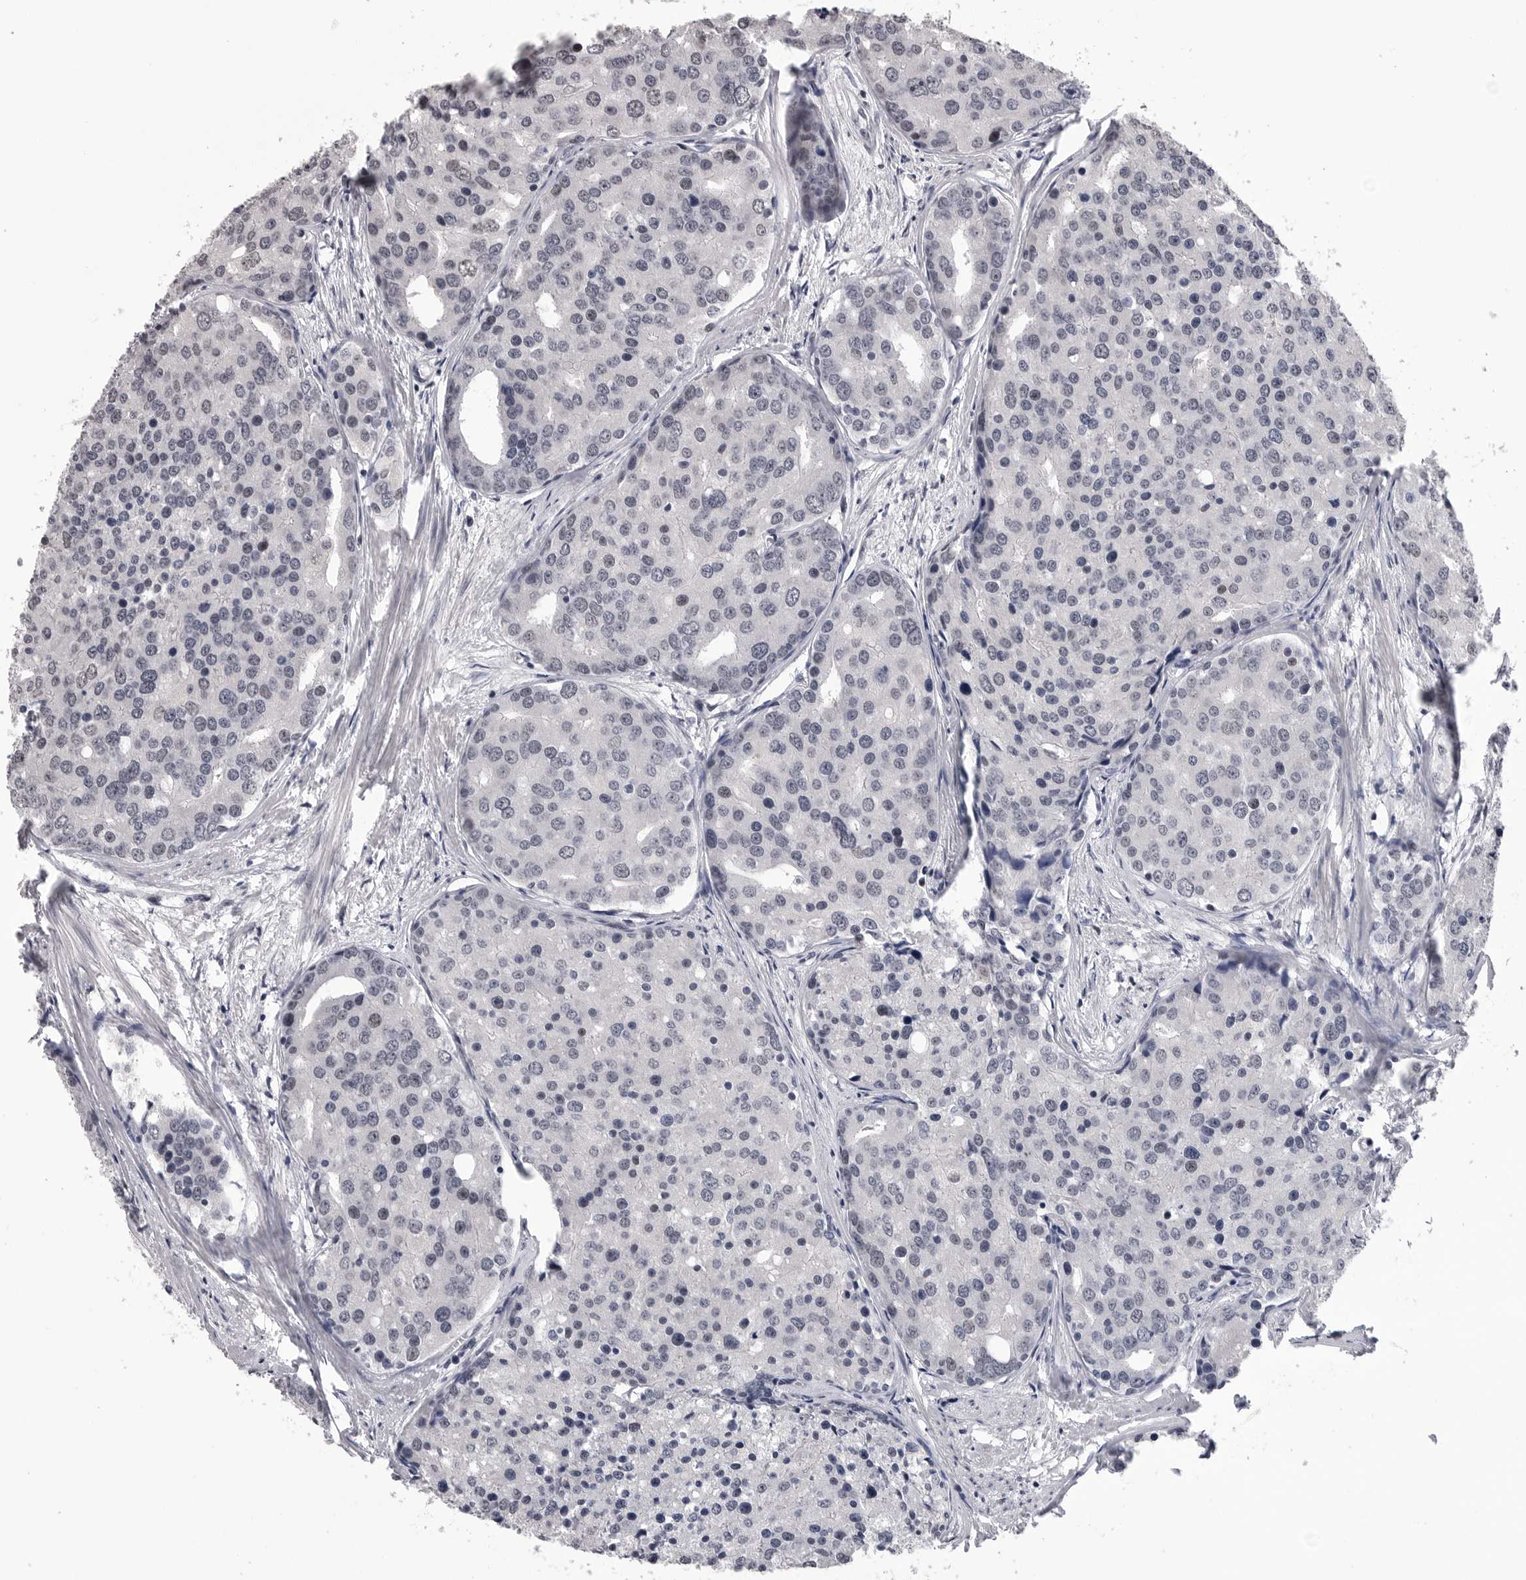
{"staining": {"intensity": "negative", "quantity": "none", "location": "none"}, "tissue": "prostate cancer", "cell_type": "Tumor cells", "image_type": "cancer", "snomed": [{"axis": "morphology", "description": "Adenocarcinoma, High grade"}, {"axis": "topography", "description": "Prostate"}], "caption": "The micrograph displays no staining of tumor cells in prostate adenocarcinoma (high-grade). Brightfield microscopy of immunohistochemistry (IHC) stained with DAB (3,3'-diaminobenzidine) (brown) and hematoxylin (blue), captured at high magnification.", "gene": "DLG2", "patient": {"sex": "male", "age": 50}}